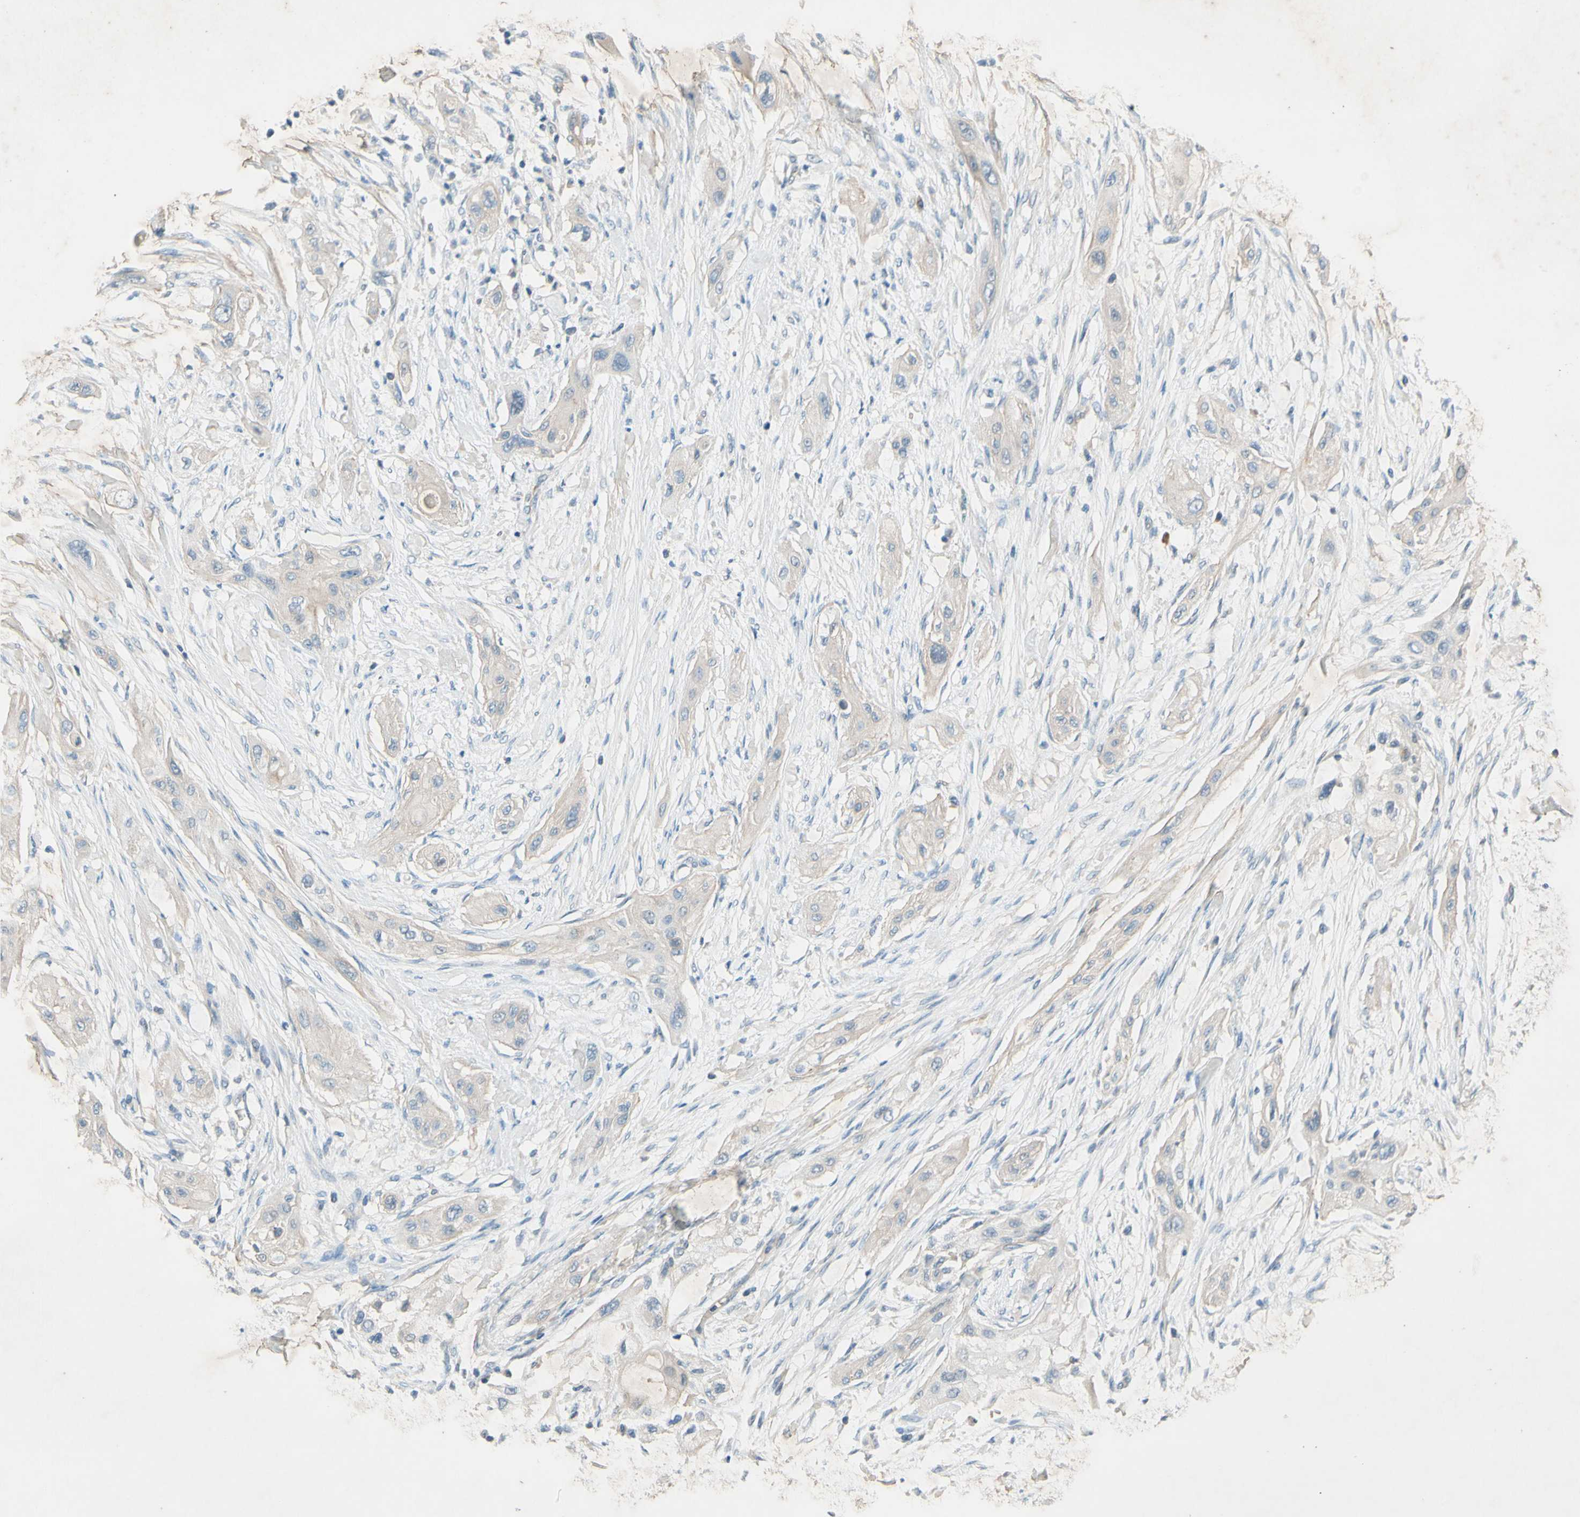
{"staining": {"intensity": "negative", "quantity": "none", "location": "none"}, "tissue": "lung cancer", "cell_type": "Tumor cells", "image_type": "cancer", "snomed": [{"axis": "morphology", "description": "Squamous cell carcinoma, NOS"}, {"axis": "topography", "description": "Lung"}], "caption": "A photomicrograph of squamous cell carcinoma (lung) stained for a protein displays no brown staining in tumor cells.", "gene": "IL2", "patient": {"sex": "female", "age": 47}}